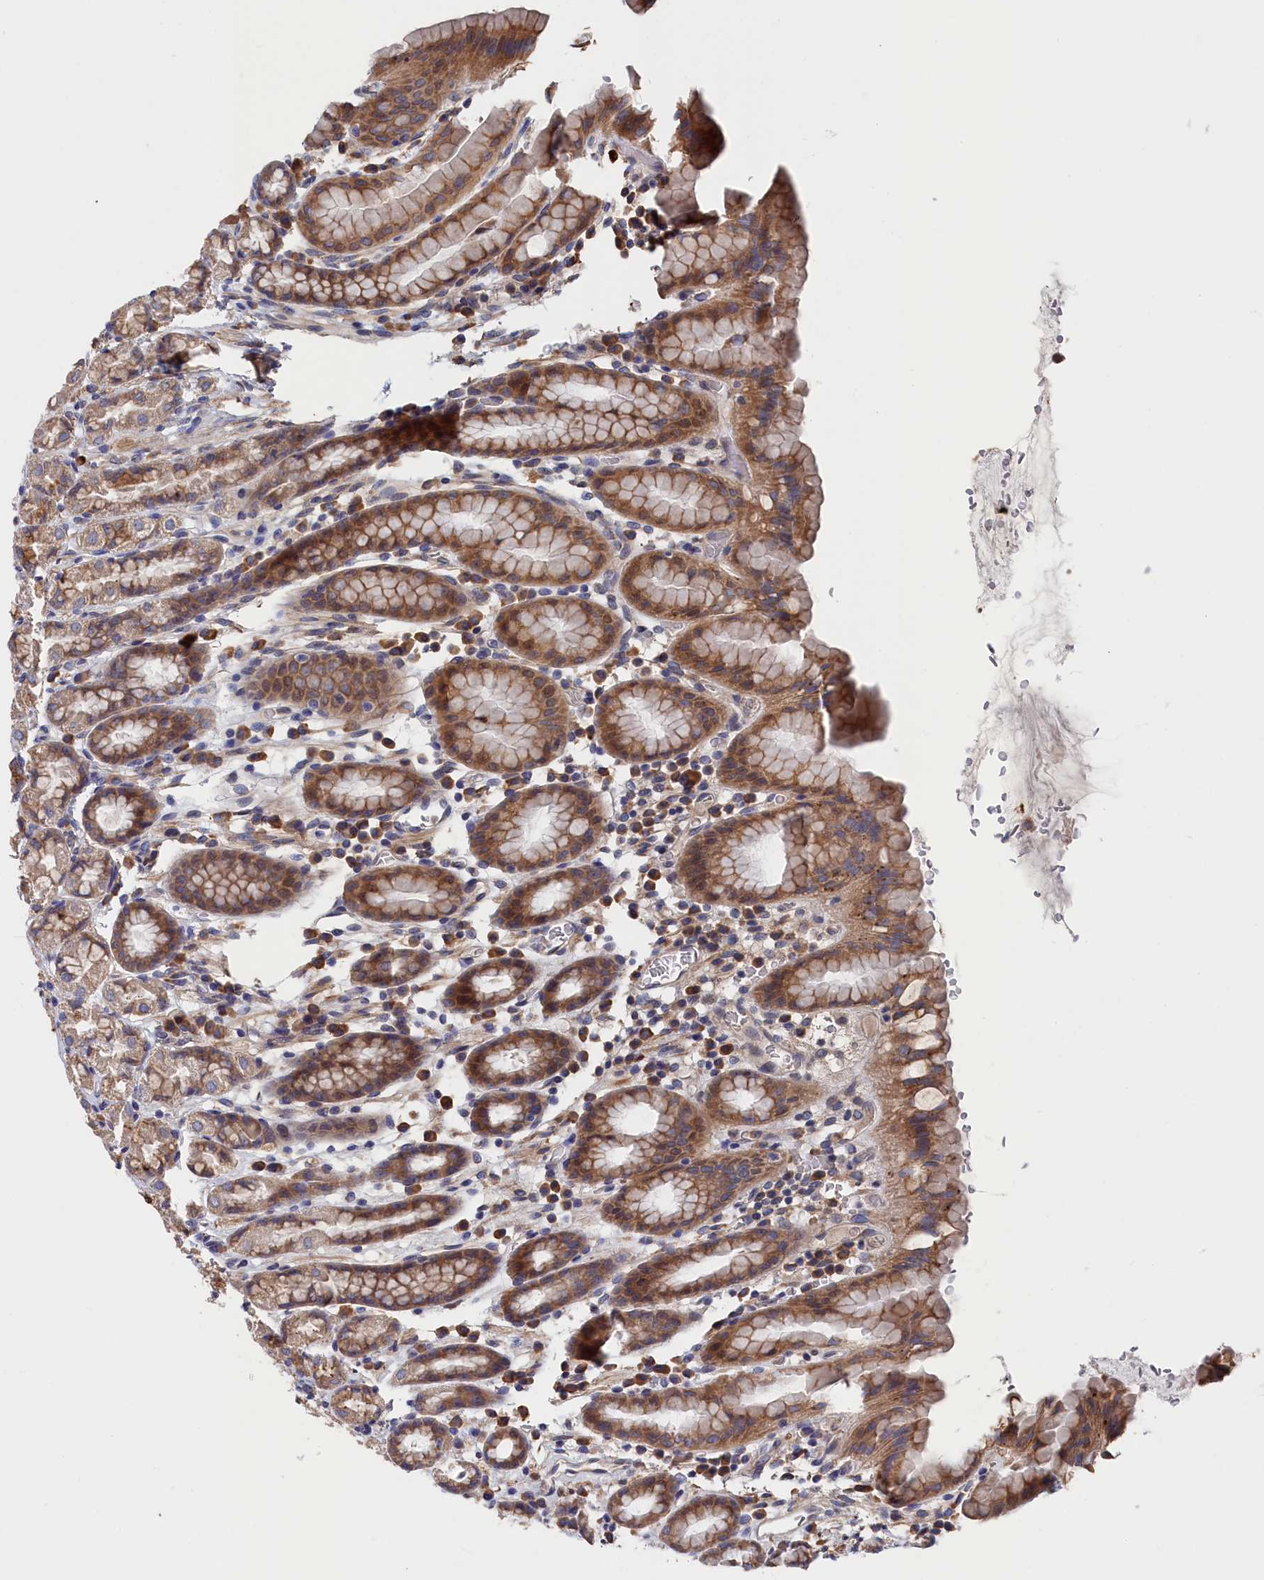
{"staining": {"intensity": "moderate", "quantity": ">75%", "location": "cytoplasmic/membranous"}, "tissue": "stomach", "cell_type": "Glandular cells", "image_type": "normal", "snomed": [{"axis": "morphology", "description": "Normal tissue, NOS"}, {"axis": "topography", "description": "Stomach, upper"}, {"axis": "topography", "description": "Stomach, lower"}, {"axis": "topography", "description": "Small intestine"}], "caption": "Unremarkable stomach was stained to show a protein in brown. There is medium levels of moderate cytoplasmic/membranous staining in approximately >75% of glandular cells. (DAB (3,3'-diaminobenzidine) IHC with brightfield microscopy, high magnification).", "gene": "CYB5D2", "patient": {"sex": "male", "age": 68}}